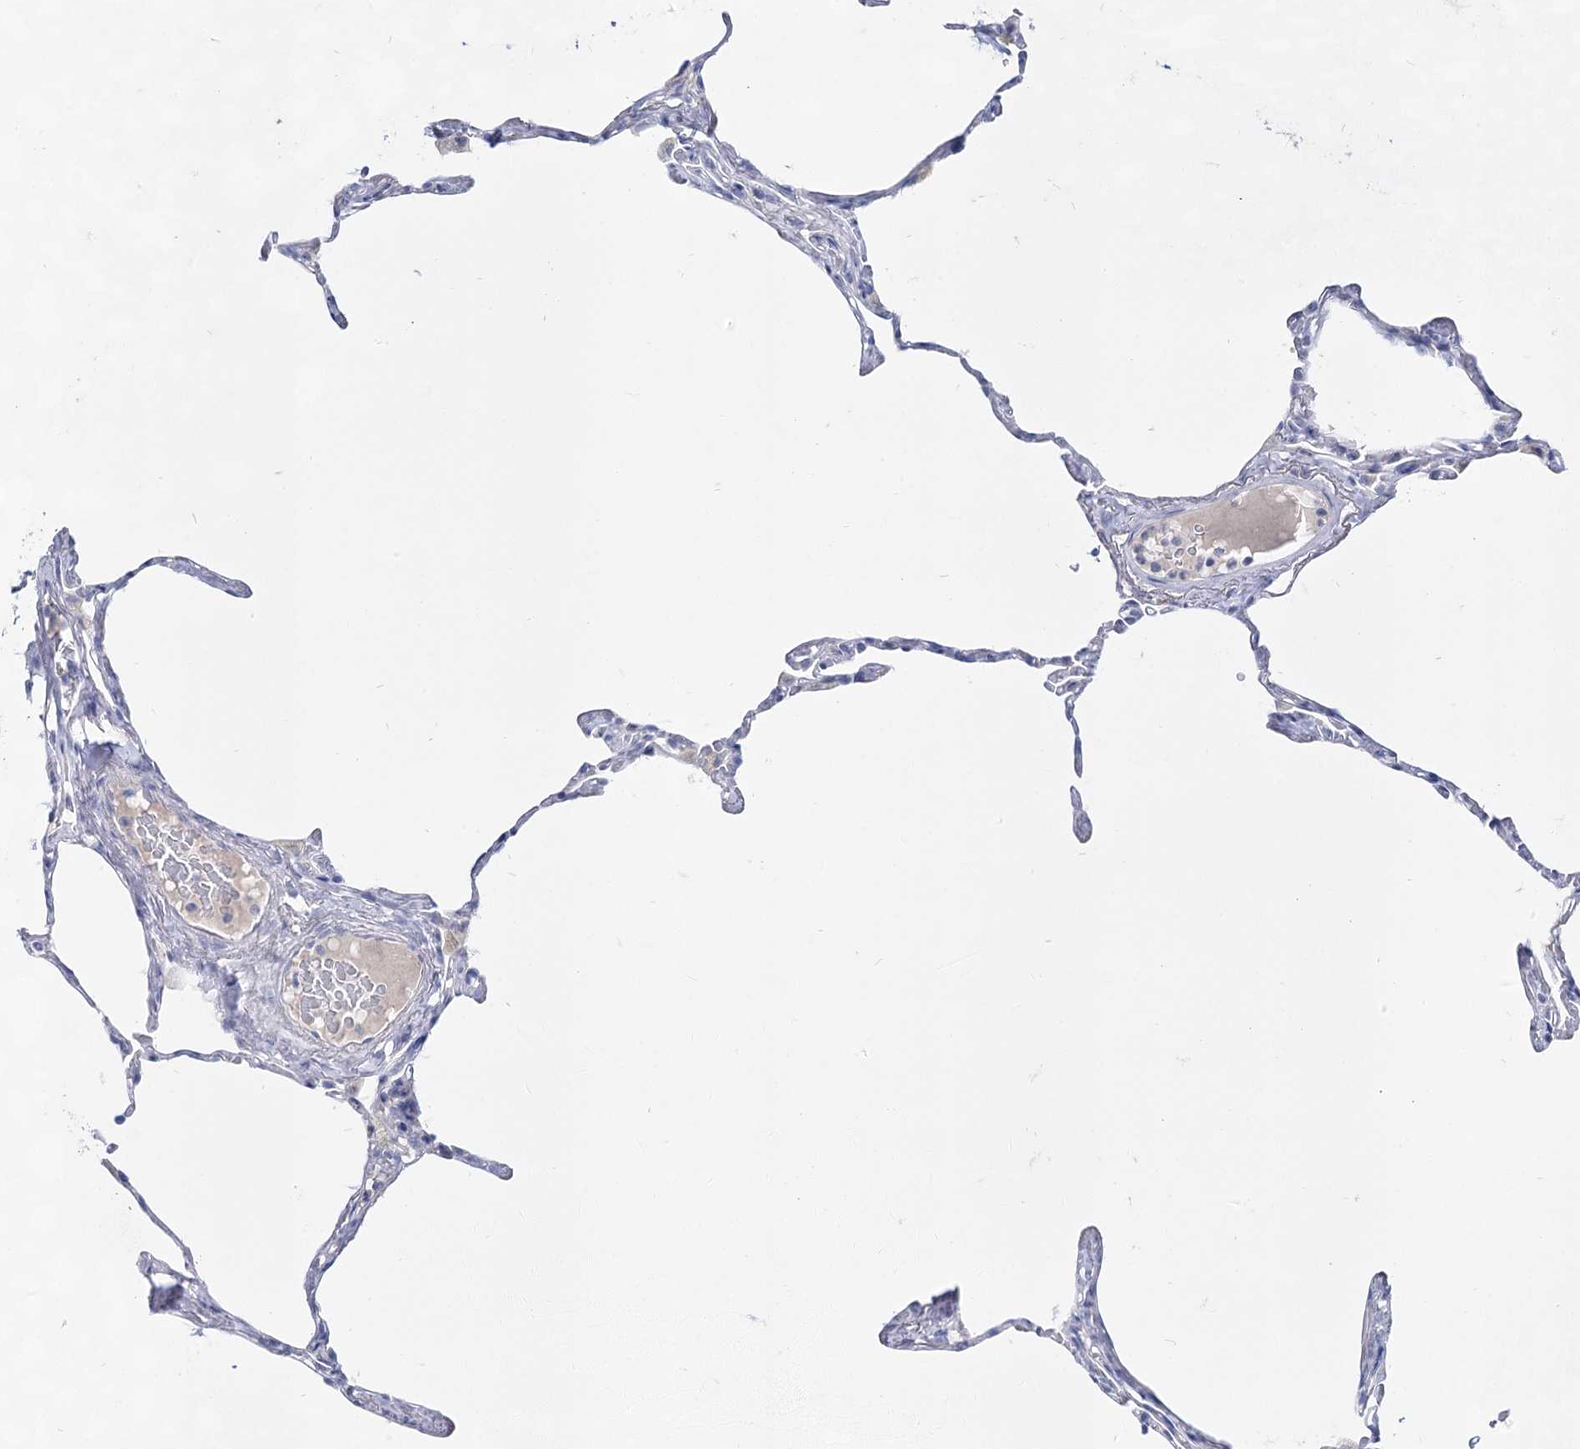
{"staining": {"intensity": "negative", "quantity": "none", "location": "none"}, "tissue": "lung", "cell_type": "Alveolar cells", "image_type": "normal", "snomed": [{"axis": "morphology", "description": "Normal tissue, NOS"}, {"axis": "topography", "description": "Lung"}], "caption": "A high-resolution histopathology image shows immunohistochemistry (IHC) staining of normal lung, which exhibits no significant staining in alveolar cells.", "gene": "ACRV1", "patient": {"sex": "male", "age": 65}}